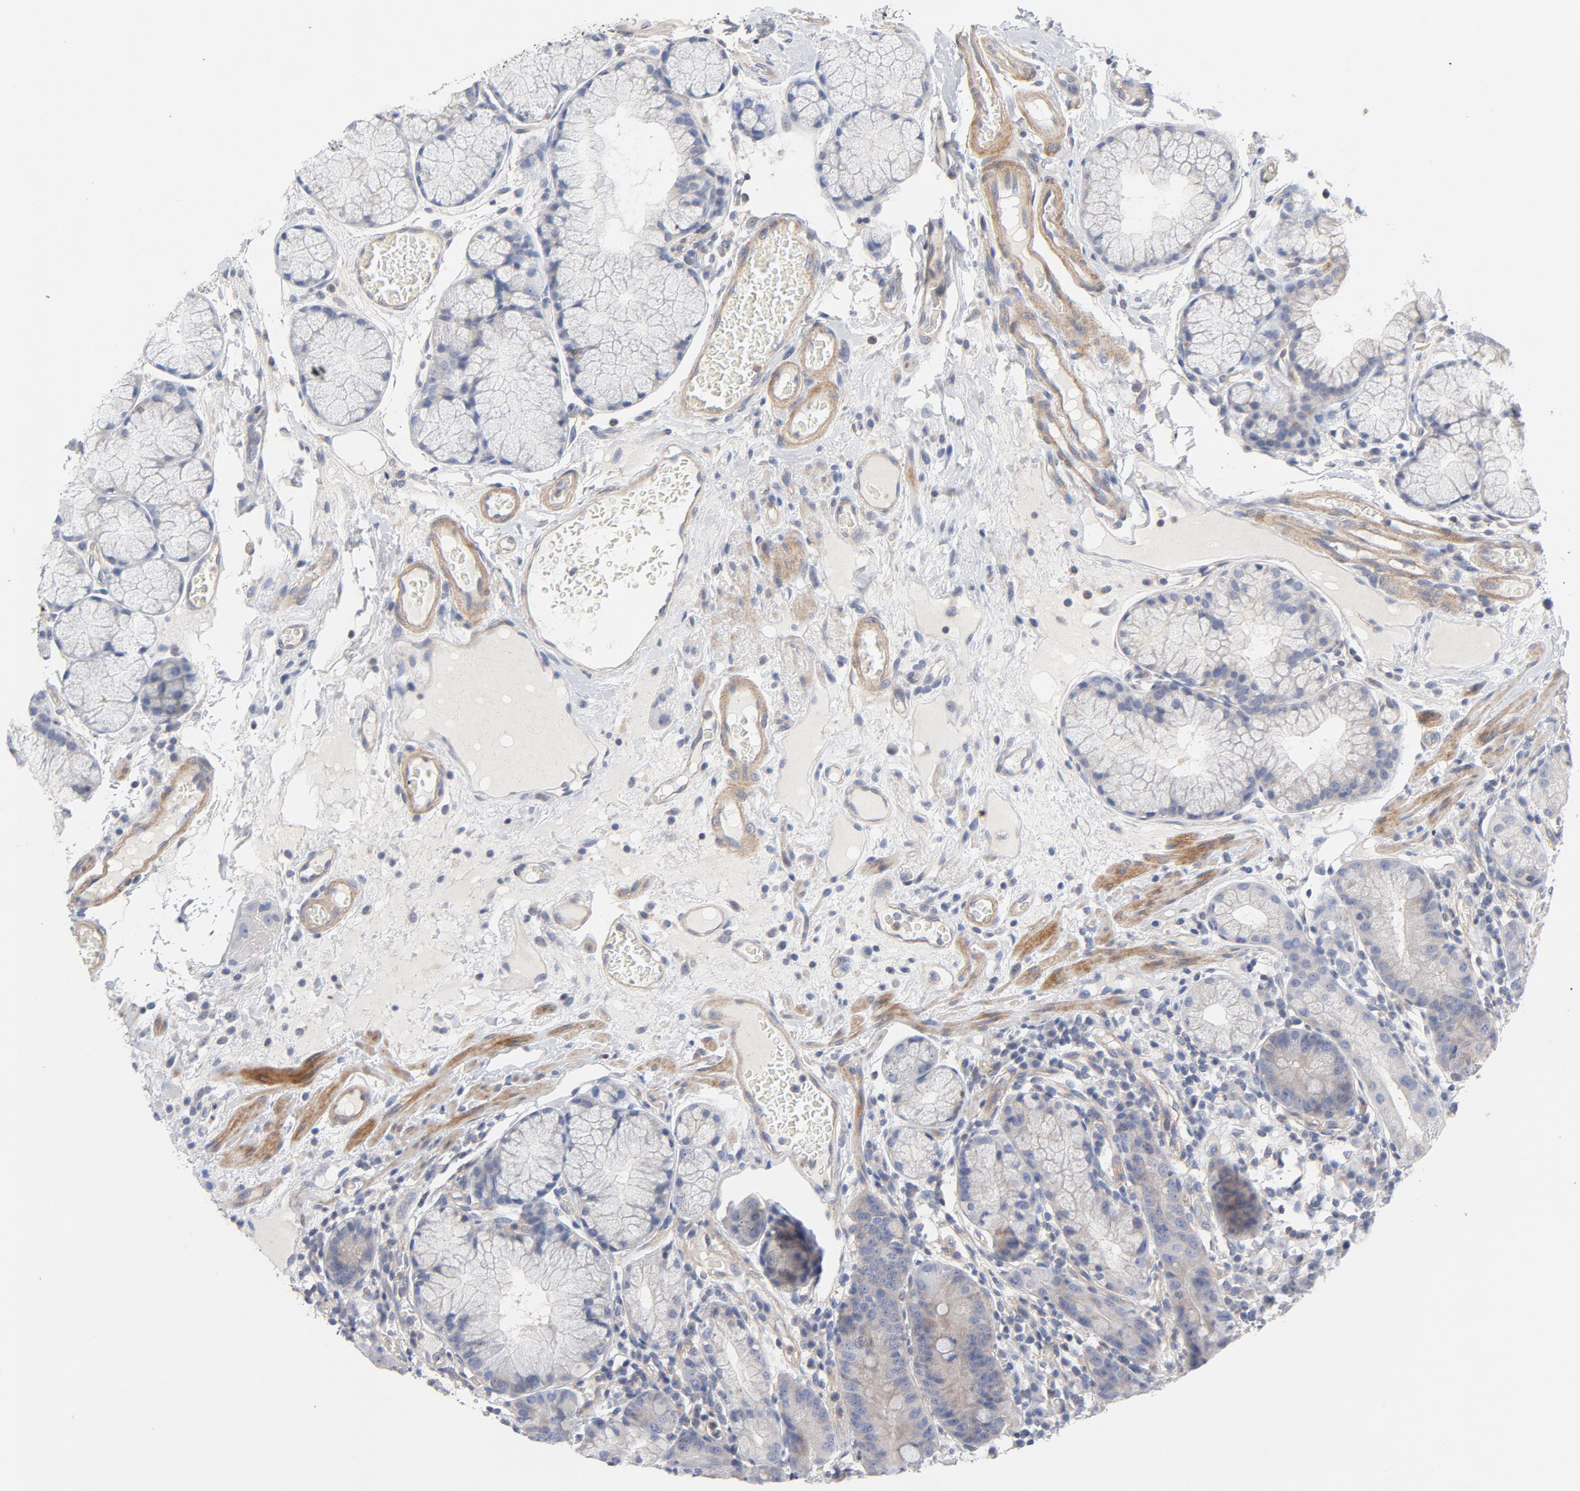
{"staining": {"intensity": "weak", "quantity": "<25%", "location": "cytoplasmic/membranous"}, "tissue": "duodenum", "cell_type": "Glandular cells", "image_type": "normal", "snomed": [{"axis": "morphology", "description": "Normal tissue, NOS"}, {"axis": "topography", "description": "Duodenum"}], "caption": "This is a photomicrograph of IHC staining of benign duodenum, which shows no staining in glandular cells.", "gene": "ROCK1", "patient": {"sex": "male", "age": 50}}